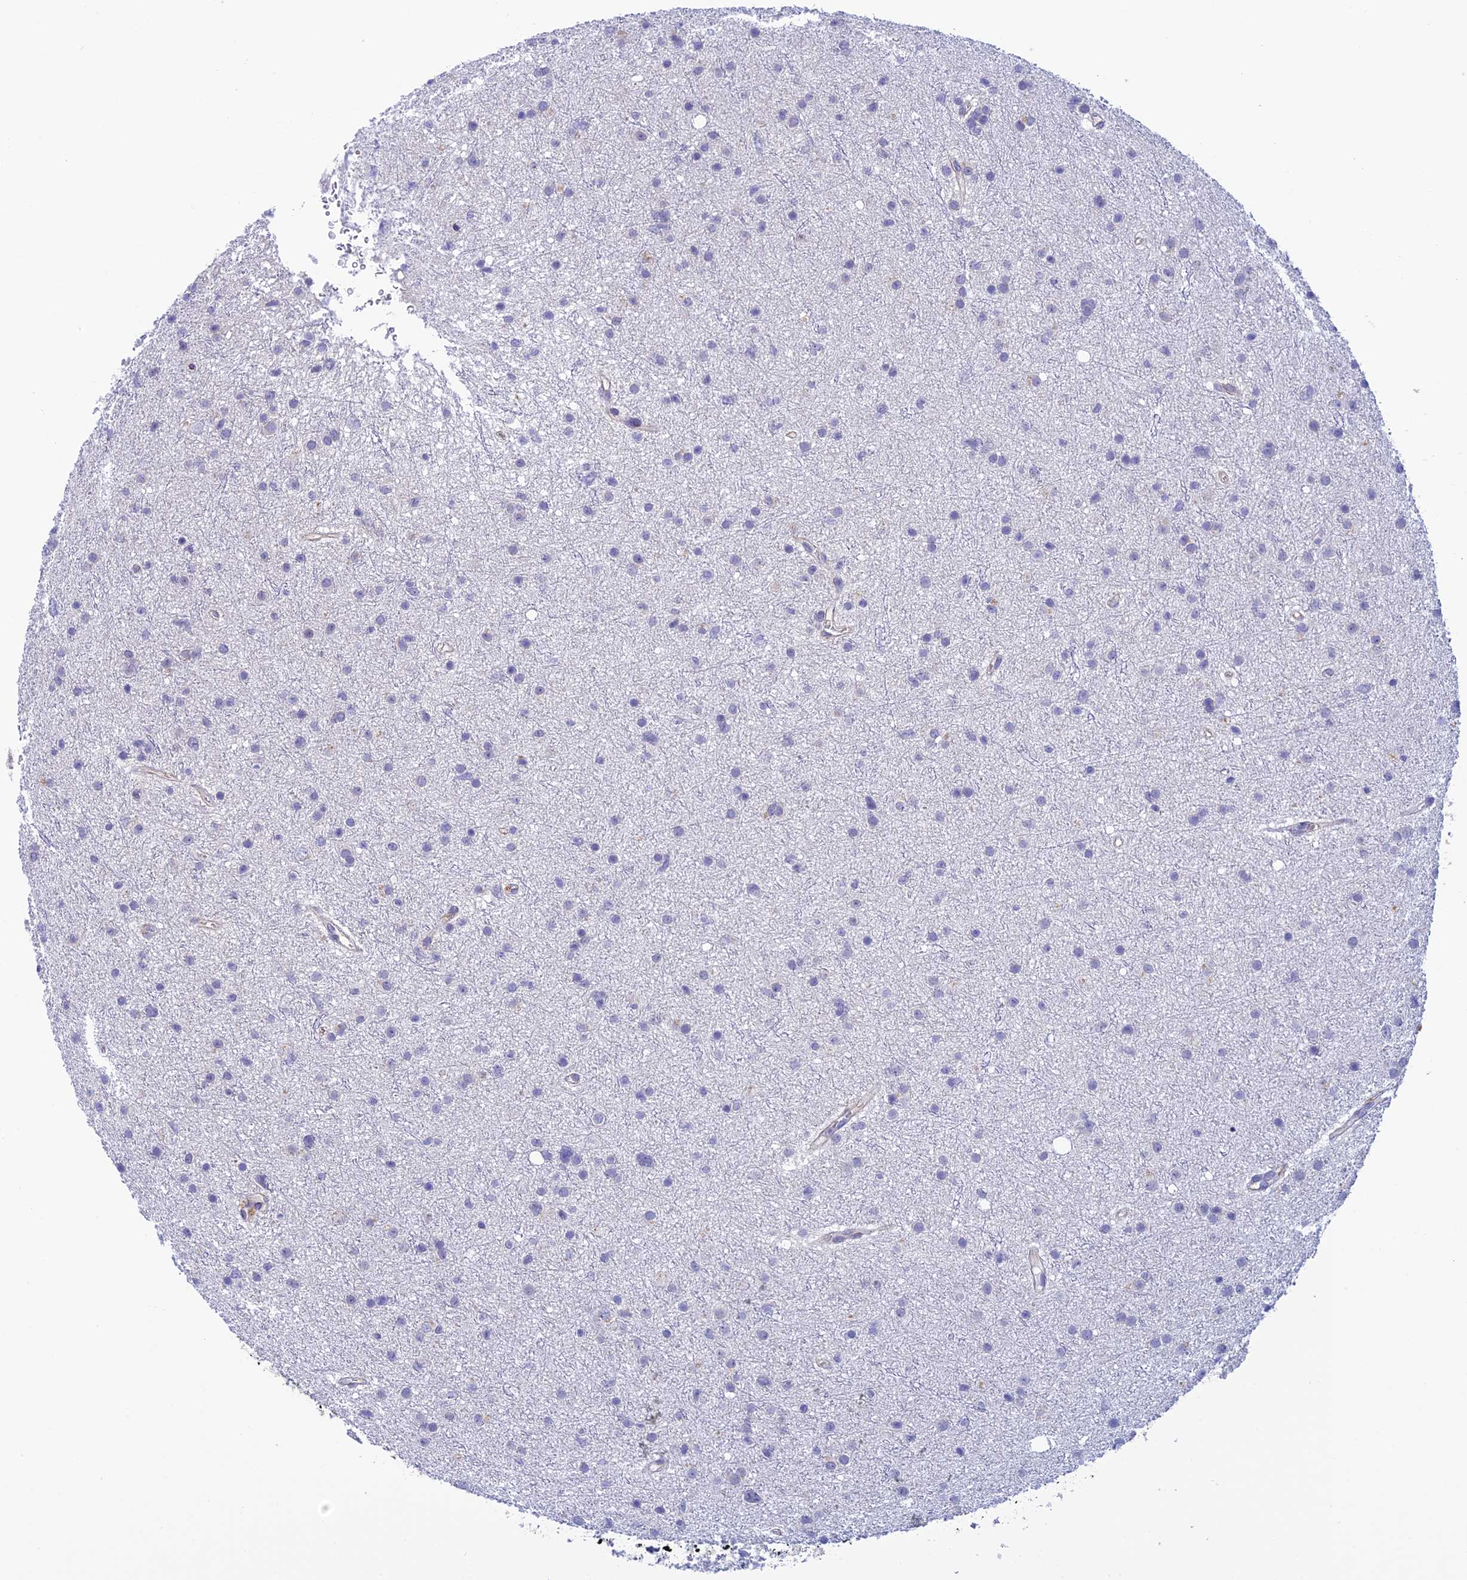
{"staining": {"intensity": "negative", "quantity": "none", "location": "none"}, "tissue": "glioma", "cell_type": "Tumor cells", "image_type": "cancer", "snomed": [{"axis": "morphology", "description": "Glioma, malignant, Low grade"}, {"axis": "topography", "description": "Cerebral cortex"}], "caption": "Glioma was stained to show a protein in brown. There is no significant staining in tumor cells.", "gene": "RASGEF1B", "patient": {"sex": "female", "age": 39}}